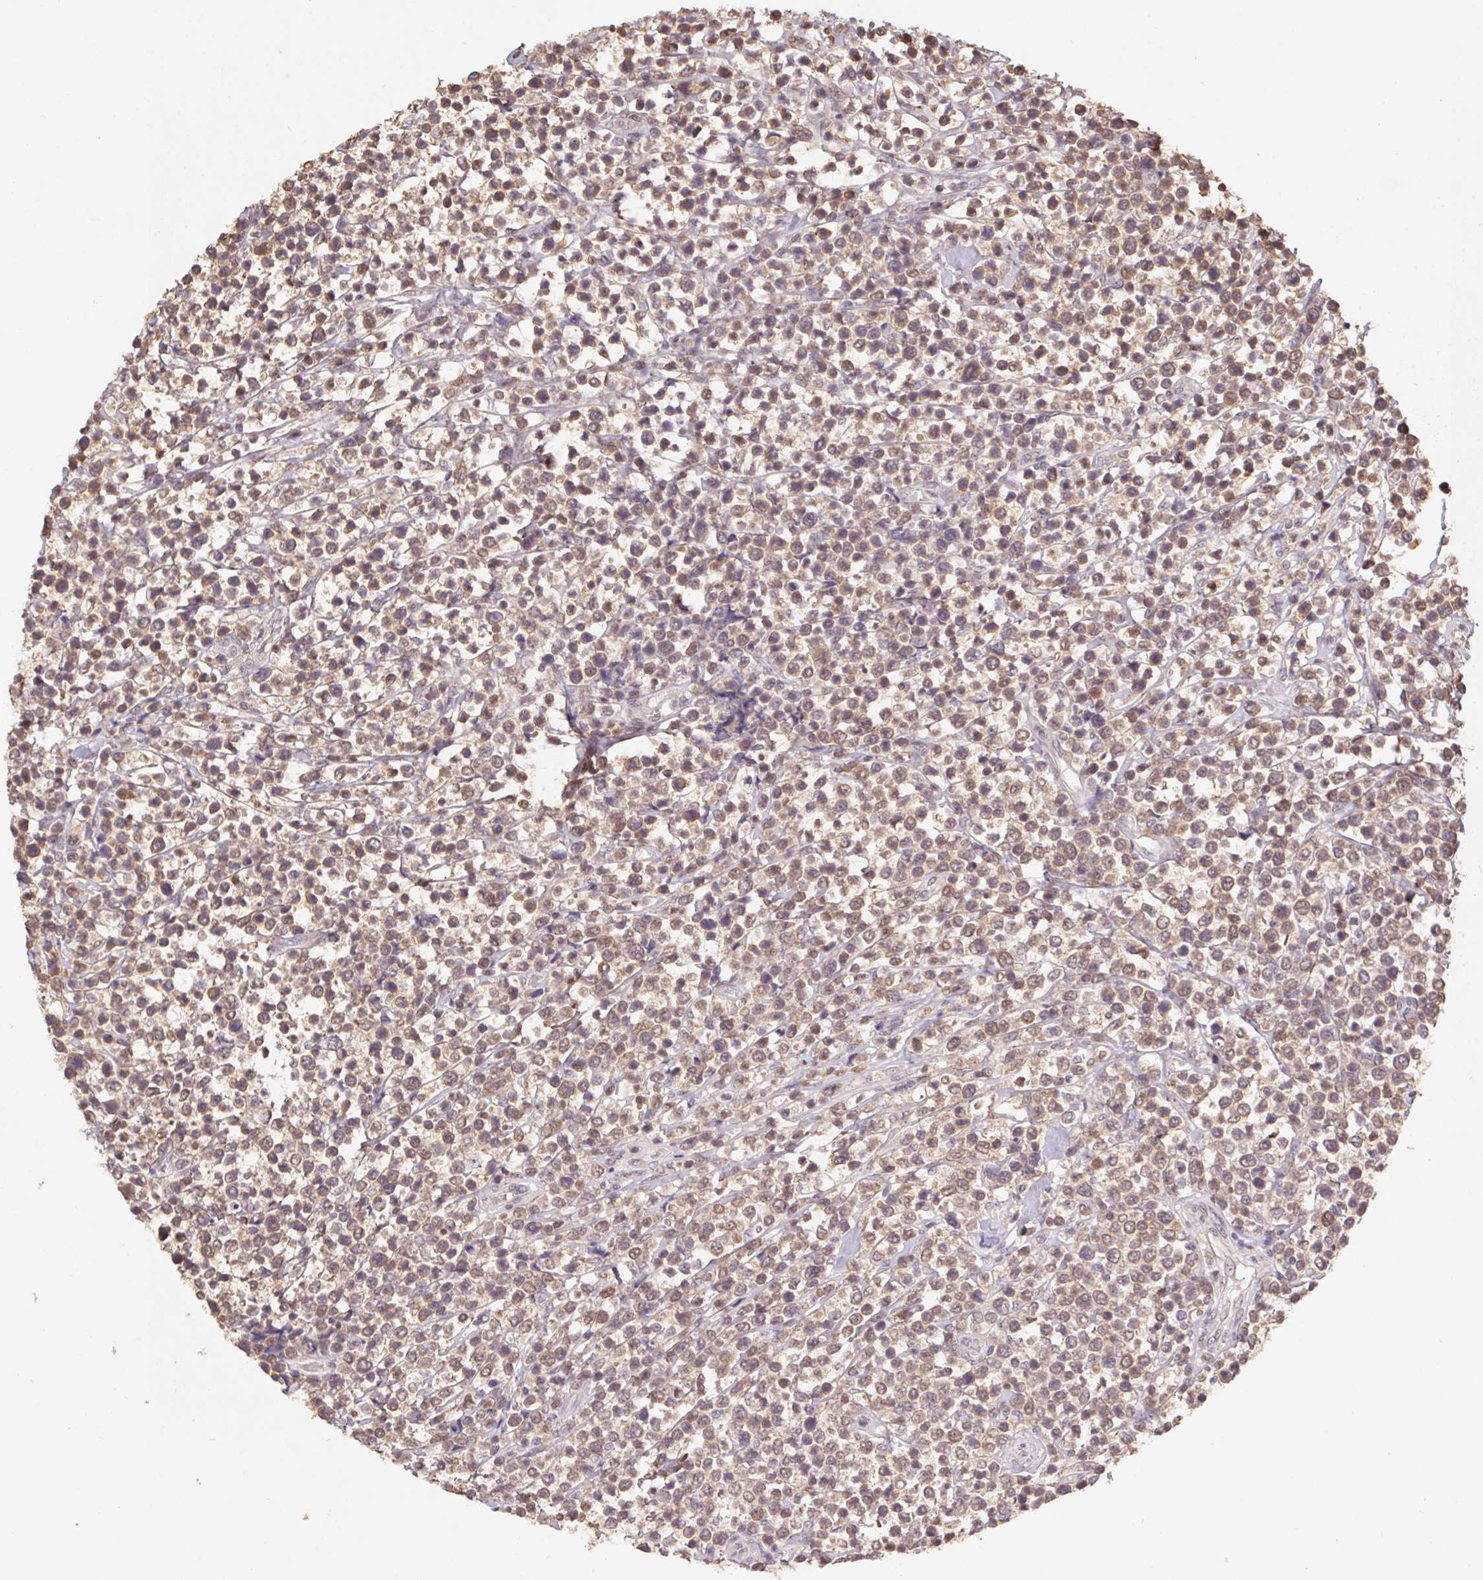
{"staining": {"intensity": "weak", "quantity": ">75%", "location": "cytoplasmic/membranous,nuclear"}, "tissue": "lymphoma", "cell_type": "Tumor cells", "image_type": "cancer", "snomed": [{"axis": "morphology", "description": "Malignant lymphoma, non-Hodgkin's type, High grade"}, {"axis": "topography", "description": "Soft tissue"}], "caption": "A photomicrograph of high-grade malignant lymphoma, non-Hodgkin's type stained for a protein displays weak cytoplasmic/membranous and nuclear brown staining in tumor cells.", "gene": "CUTA", "patient": {"sex": "female", "age": 56}}